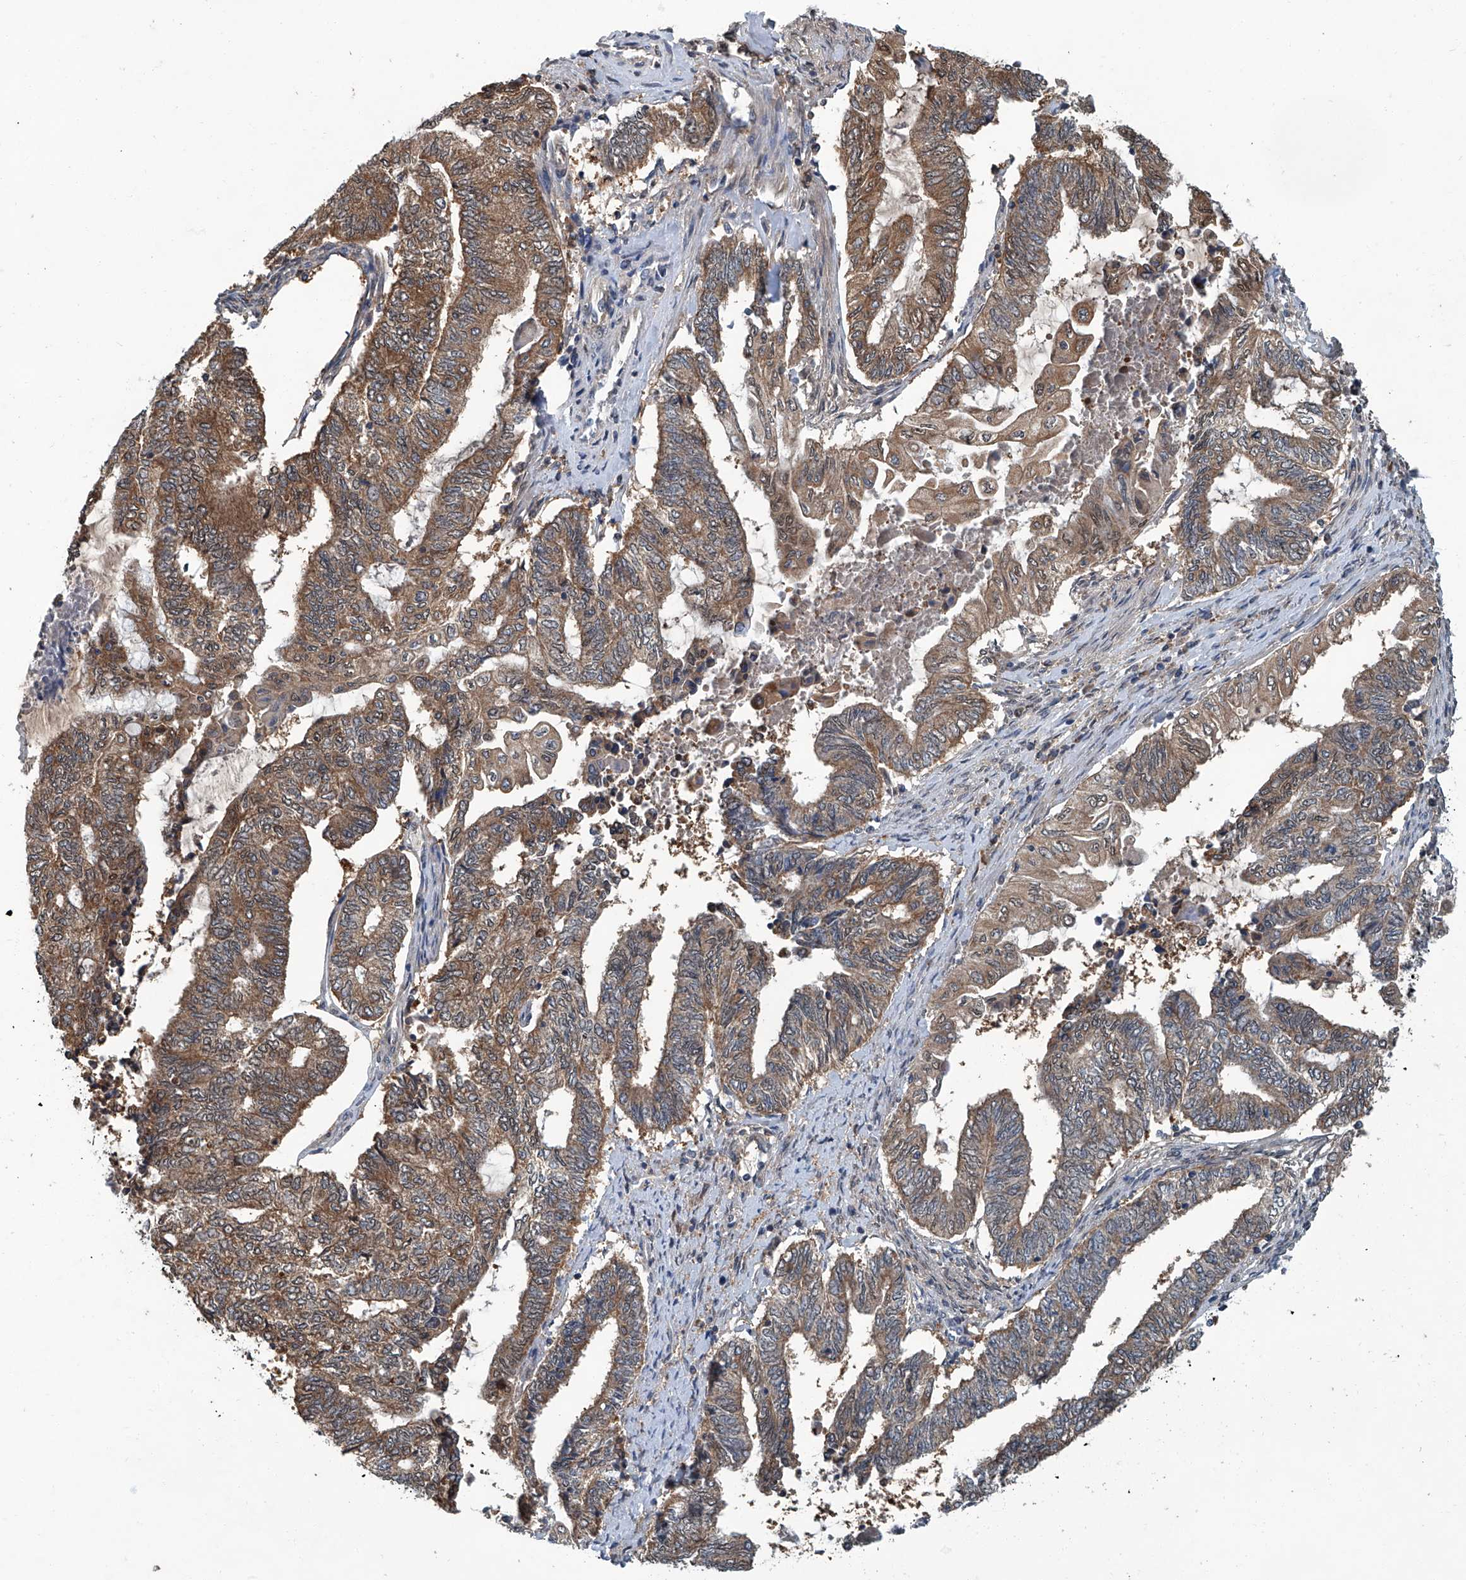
{"staining": {"intensity": "moderate", "quantity": ">75%", "location": "cytoplasmic/membranous"}, "tissue": "endometrial cancer", "cell_type": "Tumor cells", "image_type": "cancer", "snomed": [{"axis": "morphology", "description": "Adenocarcinoma, NOS"}, {"axis": "topography", "description": "Uterus"}, {"axis": "topography", "description": "Endometrium"}], "caption": "Tumor cells show moderate cytoplasmic/membranous positivity in about >75% of cells in endometrial adenocarcinoma.", "gene": "CLK1", "patient": {"sex": "female", "age": 70}}